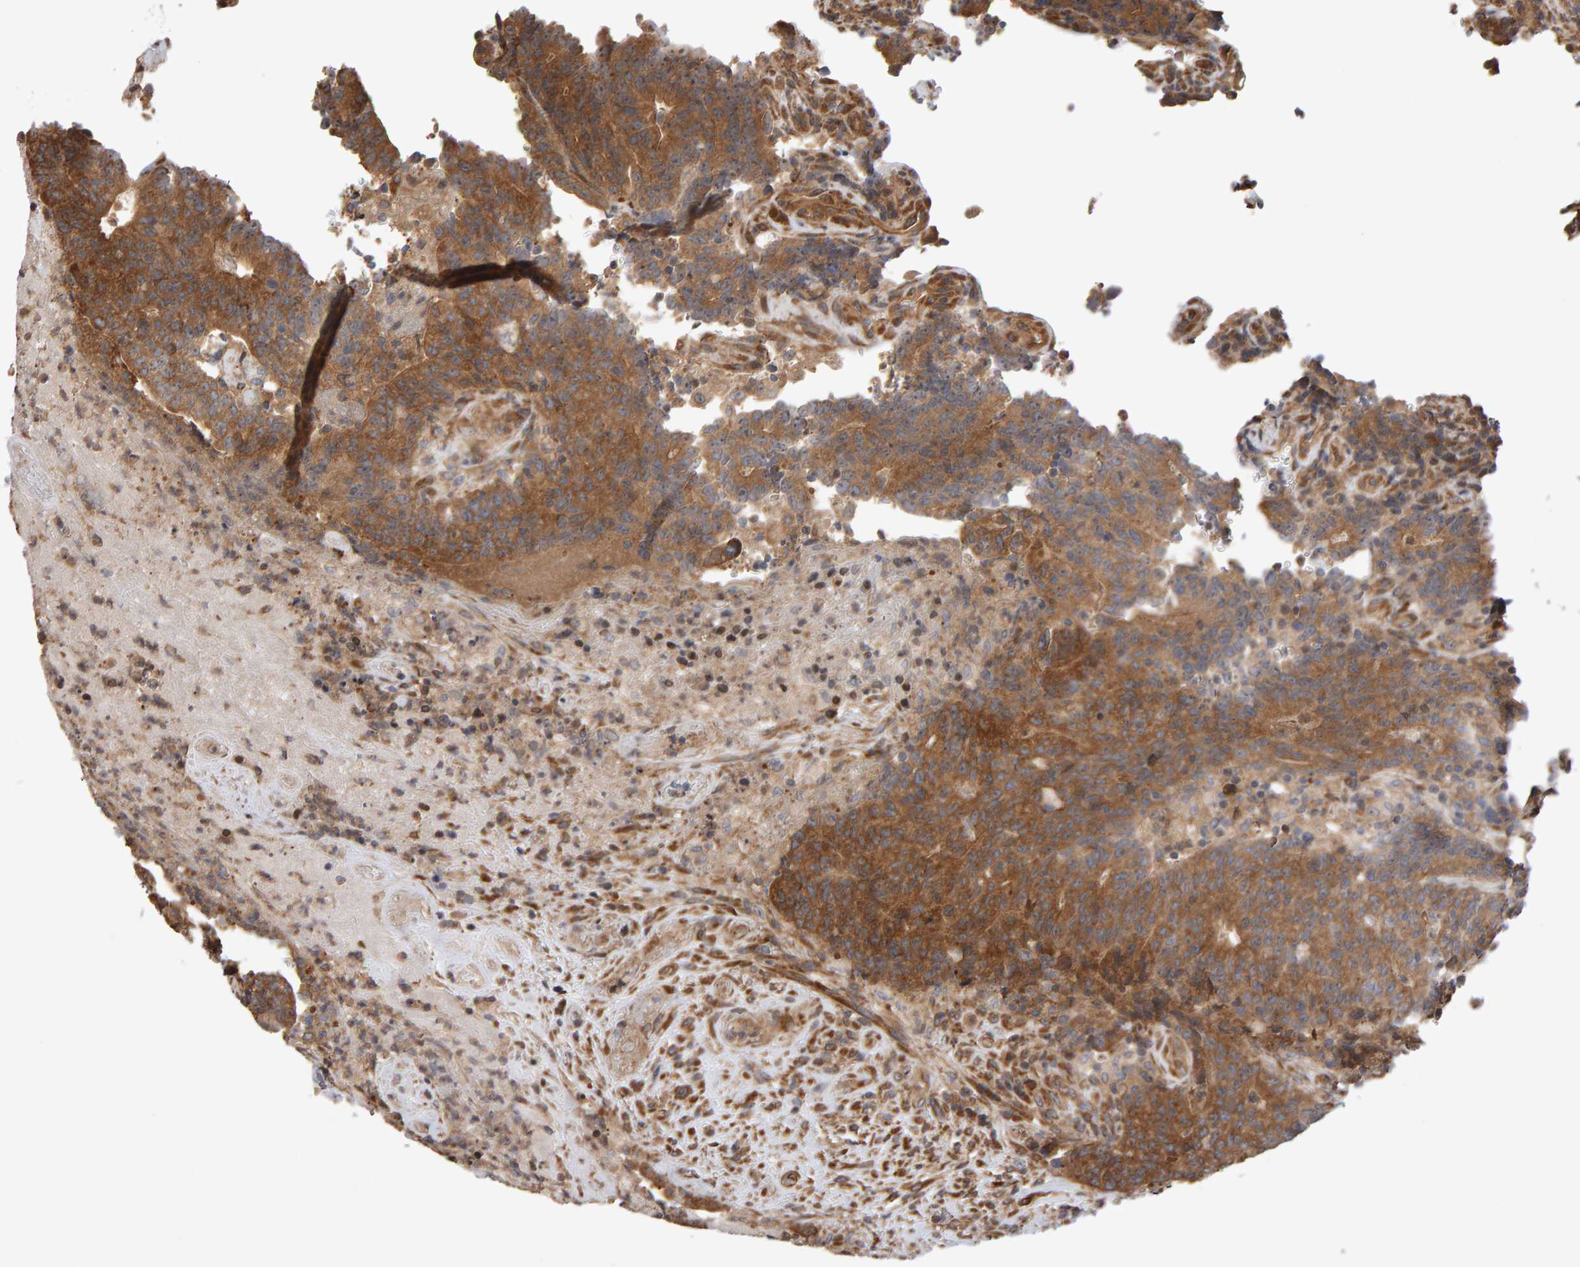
{"staining": {"intensity": "strong", "quantity": ">75%", "location": "cytoplasmic/membranous"}, "tissue": "colorectal cancer", "cell_type": "Tumor cells", "image_type": "cancer", "snomed": [{"axis": "morphology", "description": "Normal tissue, NOS"}, {"axis": "morphology", "description": "Adenocarcinoma, NOS"}, {"axis": "topography", "description": "Colon"}], "caption": "This image shows immunohistochemistry staining of human adenocarcinoma (colorectal), with high strong cytoplasmic/membranous expression in approximately >75% of tumor cells.", "gene": "LZTS1", "patient": {"sex": "female", "age": 75}}